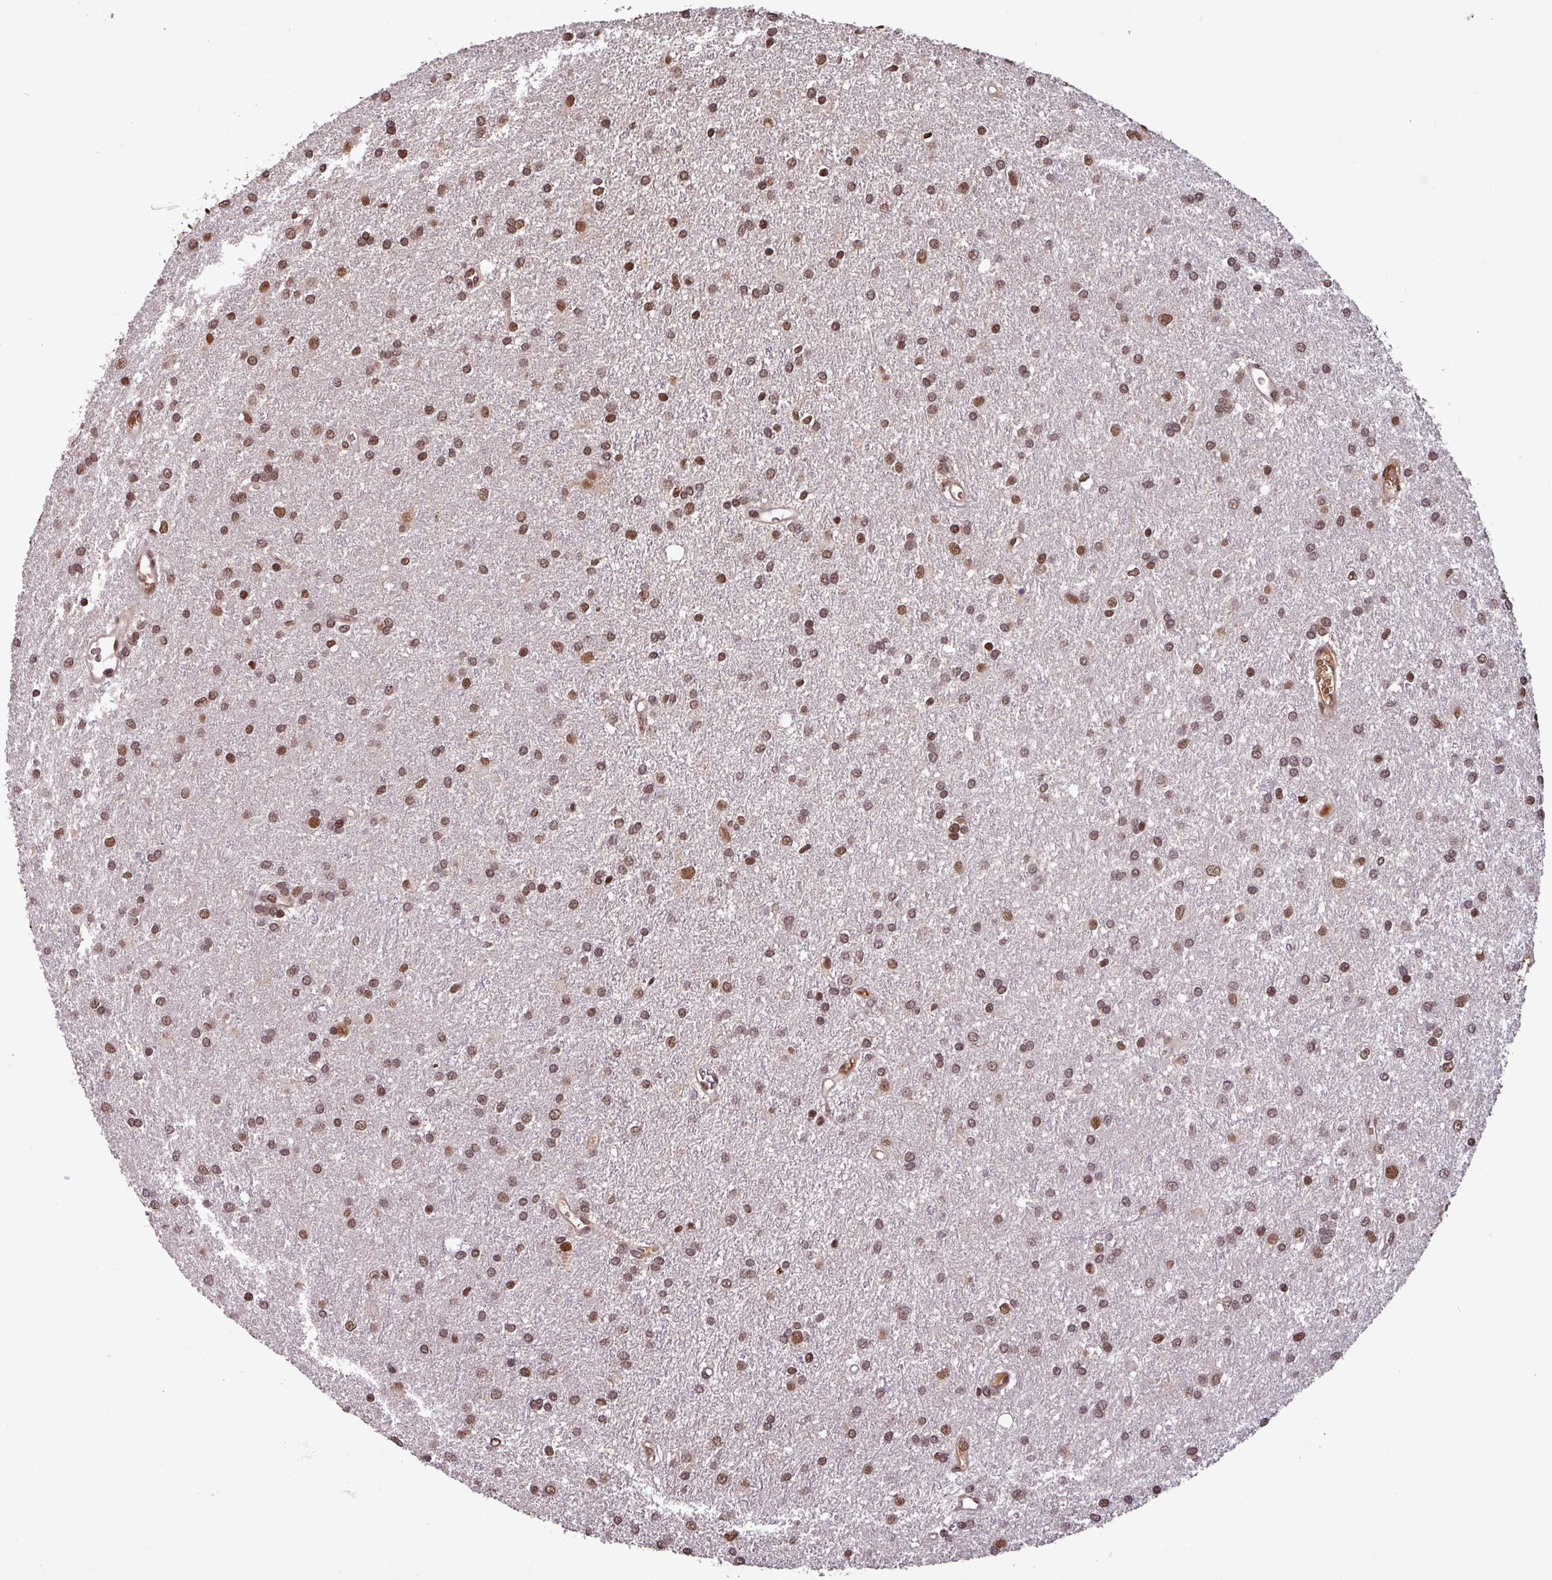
{"staining": {"intensity": "moderate", "quantity": ">75%", "location": "nuclear"}, "tissue": "glioma", "cell_type": "Tumor cells", "image_type": "cancer", "snomed": [{"axis": "morphology", "description": "Glioma, malignant, High grade"}, {"axis": "topography", "description": "Brain"}], "caption": "Approximately >75% of tumor cells in glioma display moderate nuclear protein expression as visualized by brown immunohistochemical staining.", "gene": "NOB1", "patient": {"sex": "female", "age": 50}}